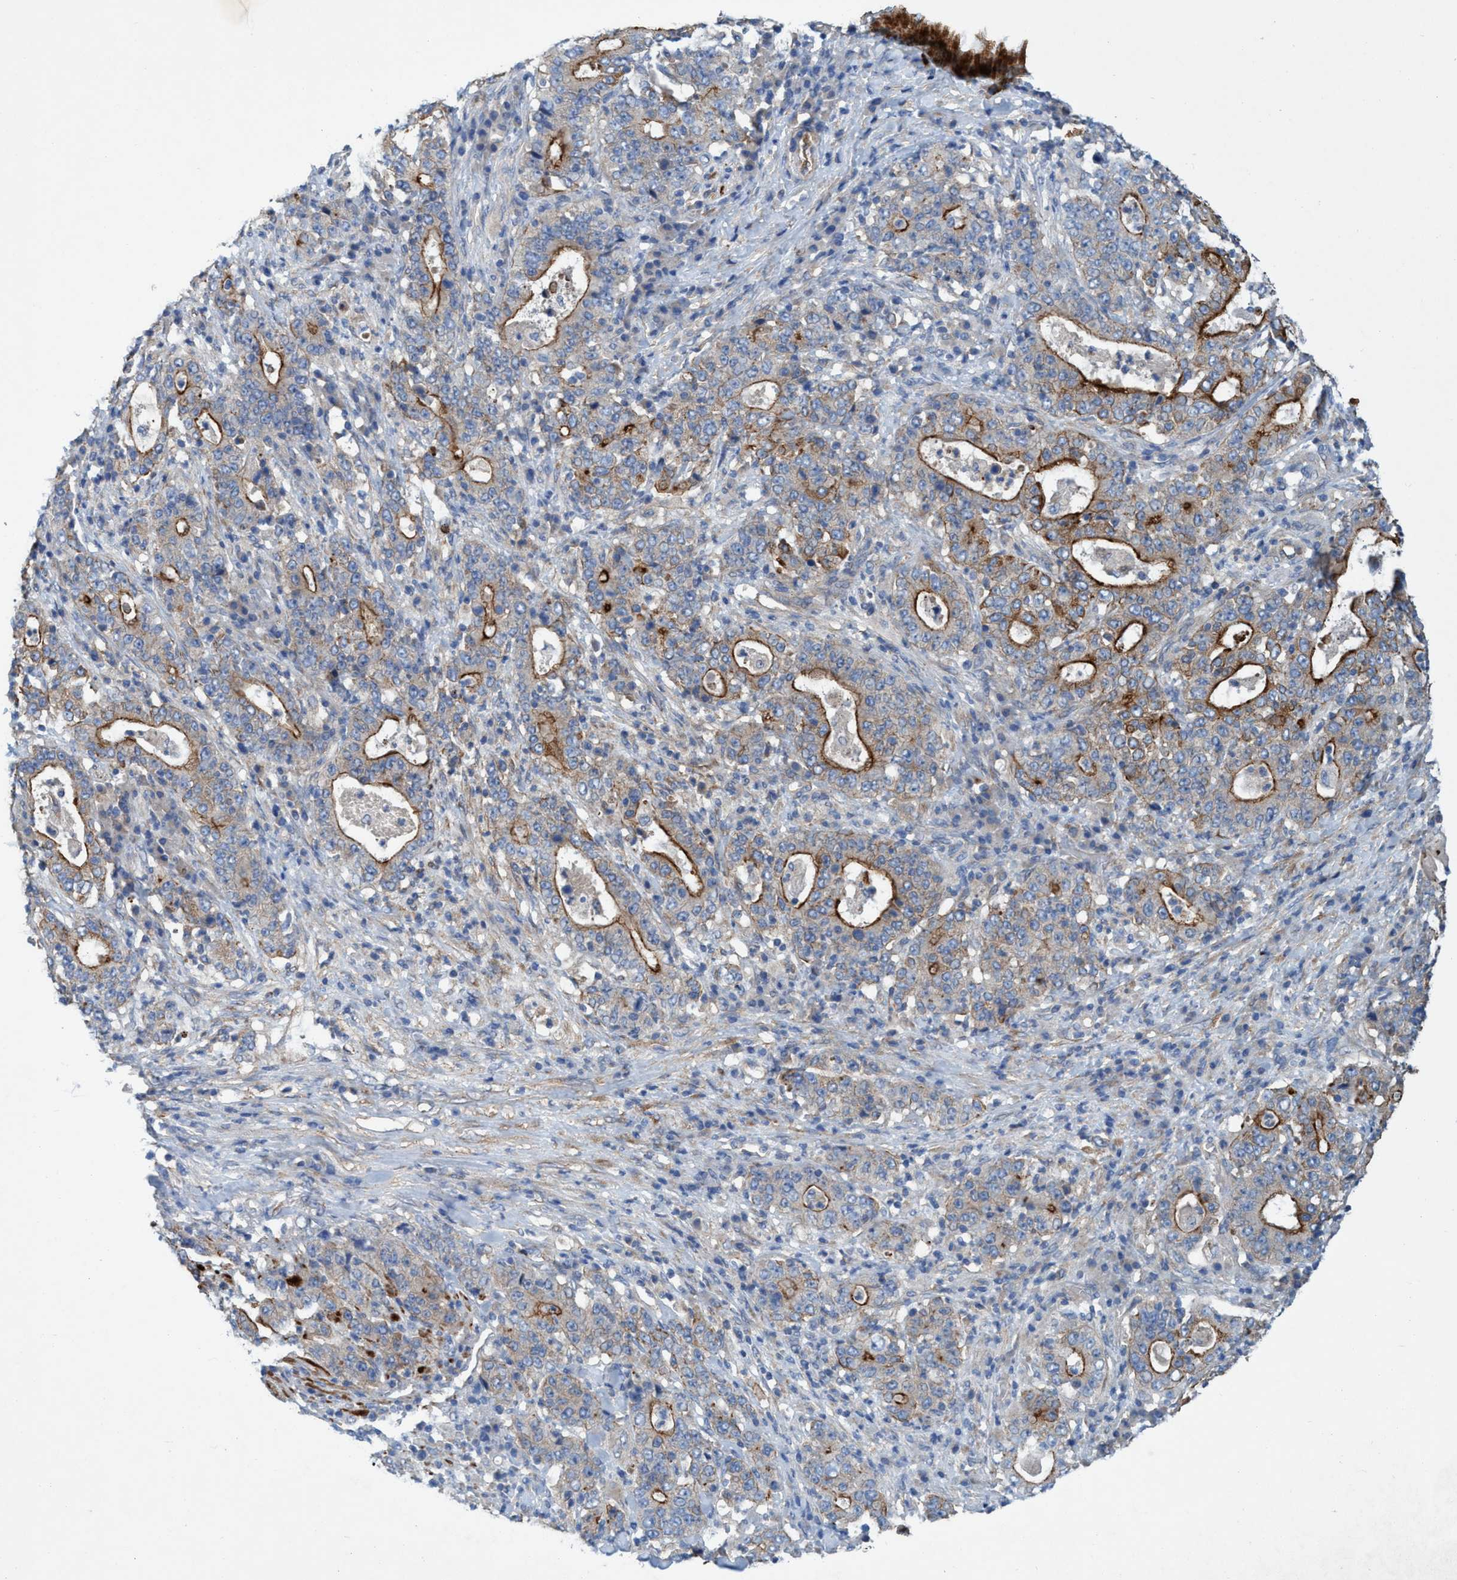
{"staining": {"intensity": "moderate", "quantity": "25%-75%", "location": "cytoplasmic/membranous"}, "tissue": "stomach cancer", "cell_type": "Tumor cells", "image_type": "cancer", "snomed": [{"axis": "morphology", "description": "Normal tissue, NOS"}, {"axis": "morphology", "description": "Adenocarcinoma, NOS"}, {"axis": "topography", "description": "Stomach, upper"}, {"axis": "topography", "description": "Stomach"}], "caption": "A high-resolution histopathology image shows immunohistochemistry (IHC) staining of stomach cancer (adenocarcinoma), which shows moderate cytoplasmic/membranous staining in approximately 25%-75% of tumor cells. (DAB = brown stain, brightfield microscopy at high magnification).", "gene": "GULP1", "patient": {"sex": "male", "age": 59}}